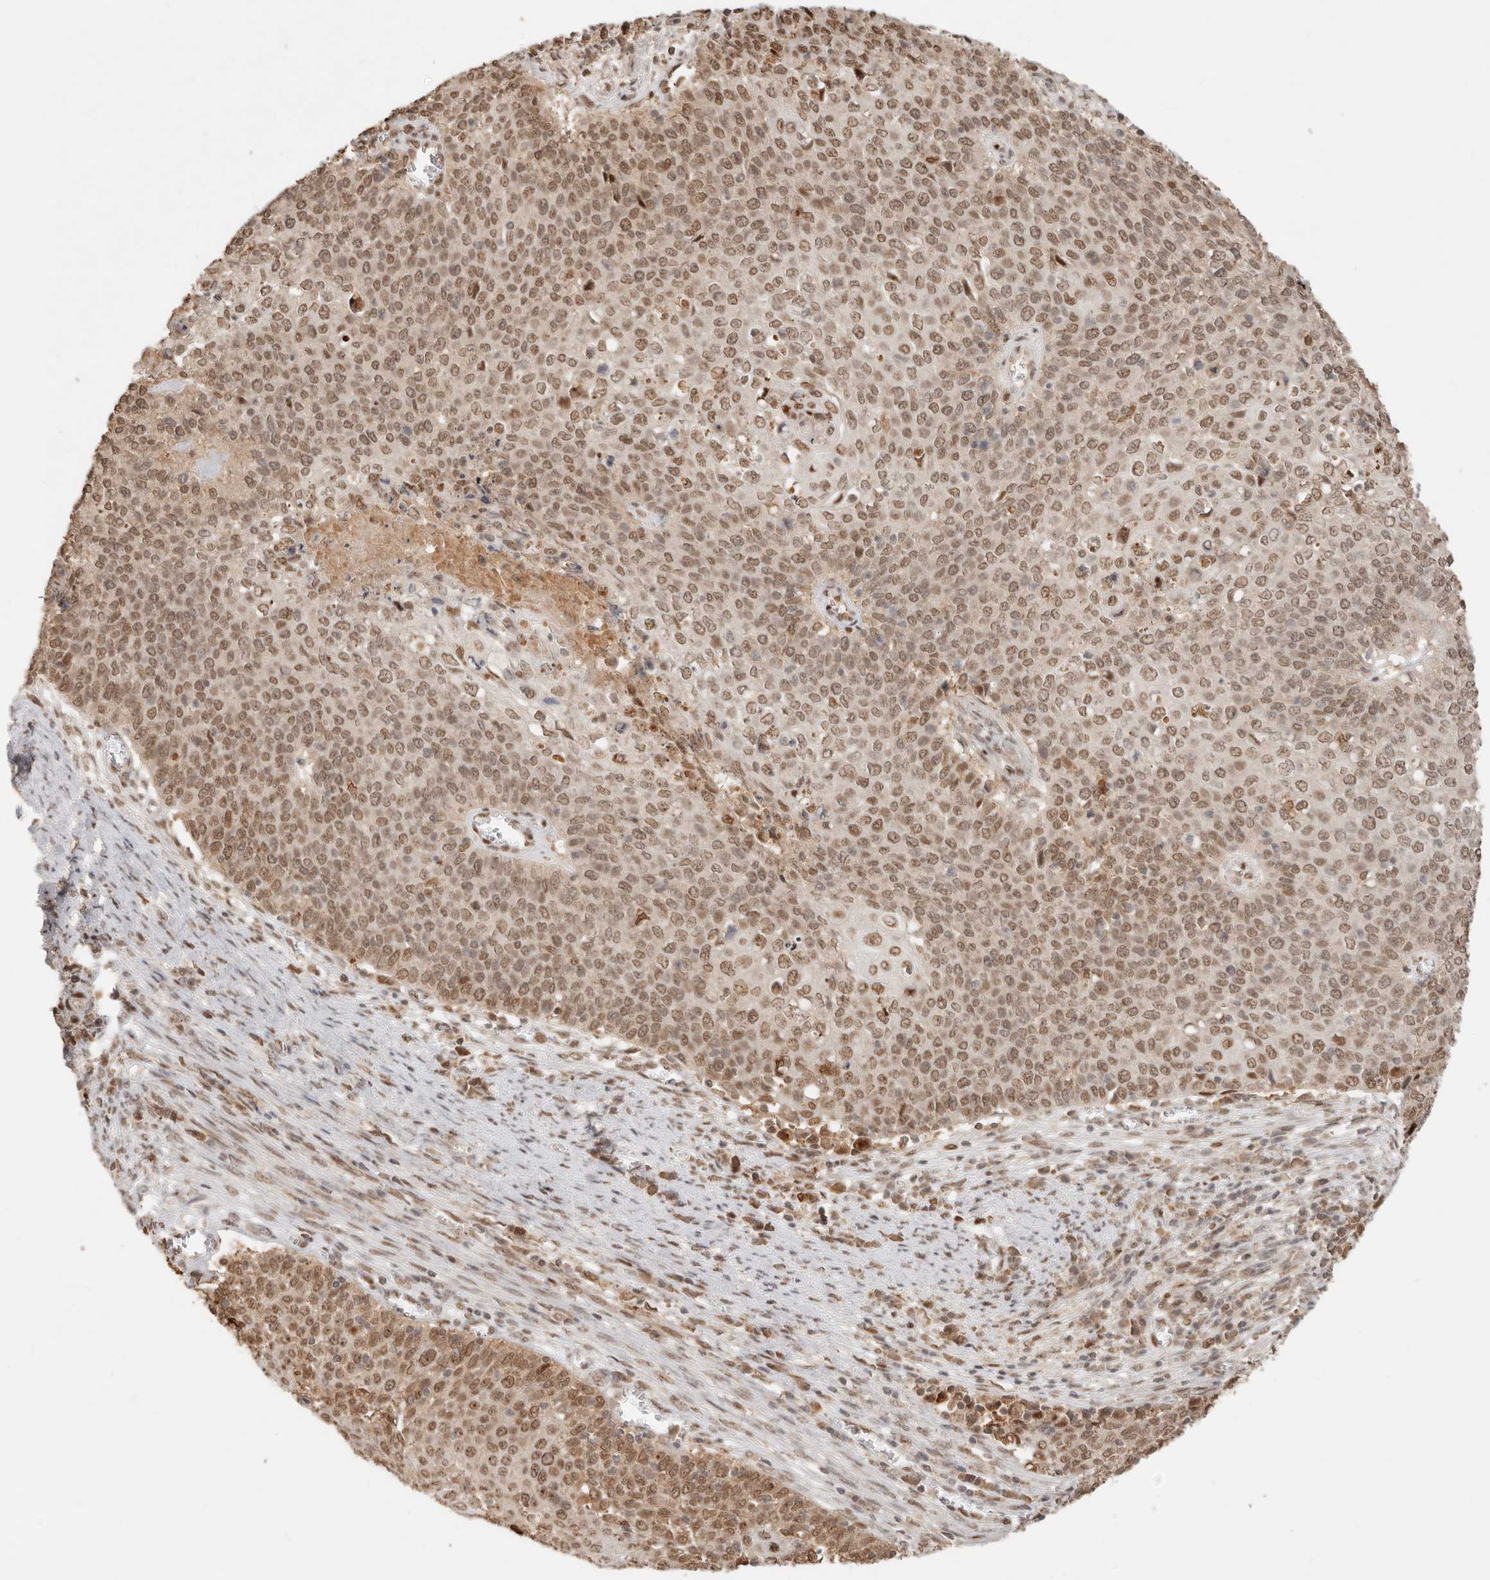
{"staining": {"intensity": "moderate", "quantity": ">75%", "location": "nuclear"}, "tissue": "cervical cancer", "cell_type": "Tumor cells", "image_type": "cancer", "snomed": [{"axis": "morphology", "description": "Squamous cell carcinoma, NOS"}, {"axis": "topography", "description": "Cervix"}], "caption": "Protein staining displays moderate nuclear staining in about >75% of tumor cells in squamous cell carcinoma (cervical).", "gene": "NPAS2", "patient": {"sex": "female", "age": 39}}